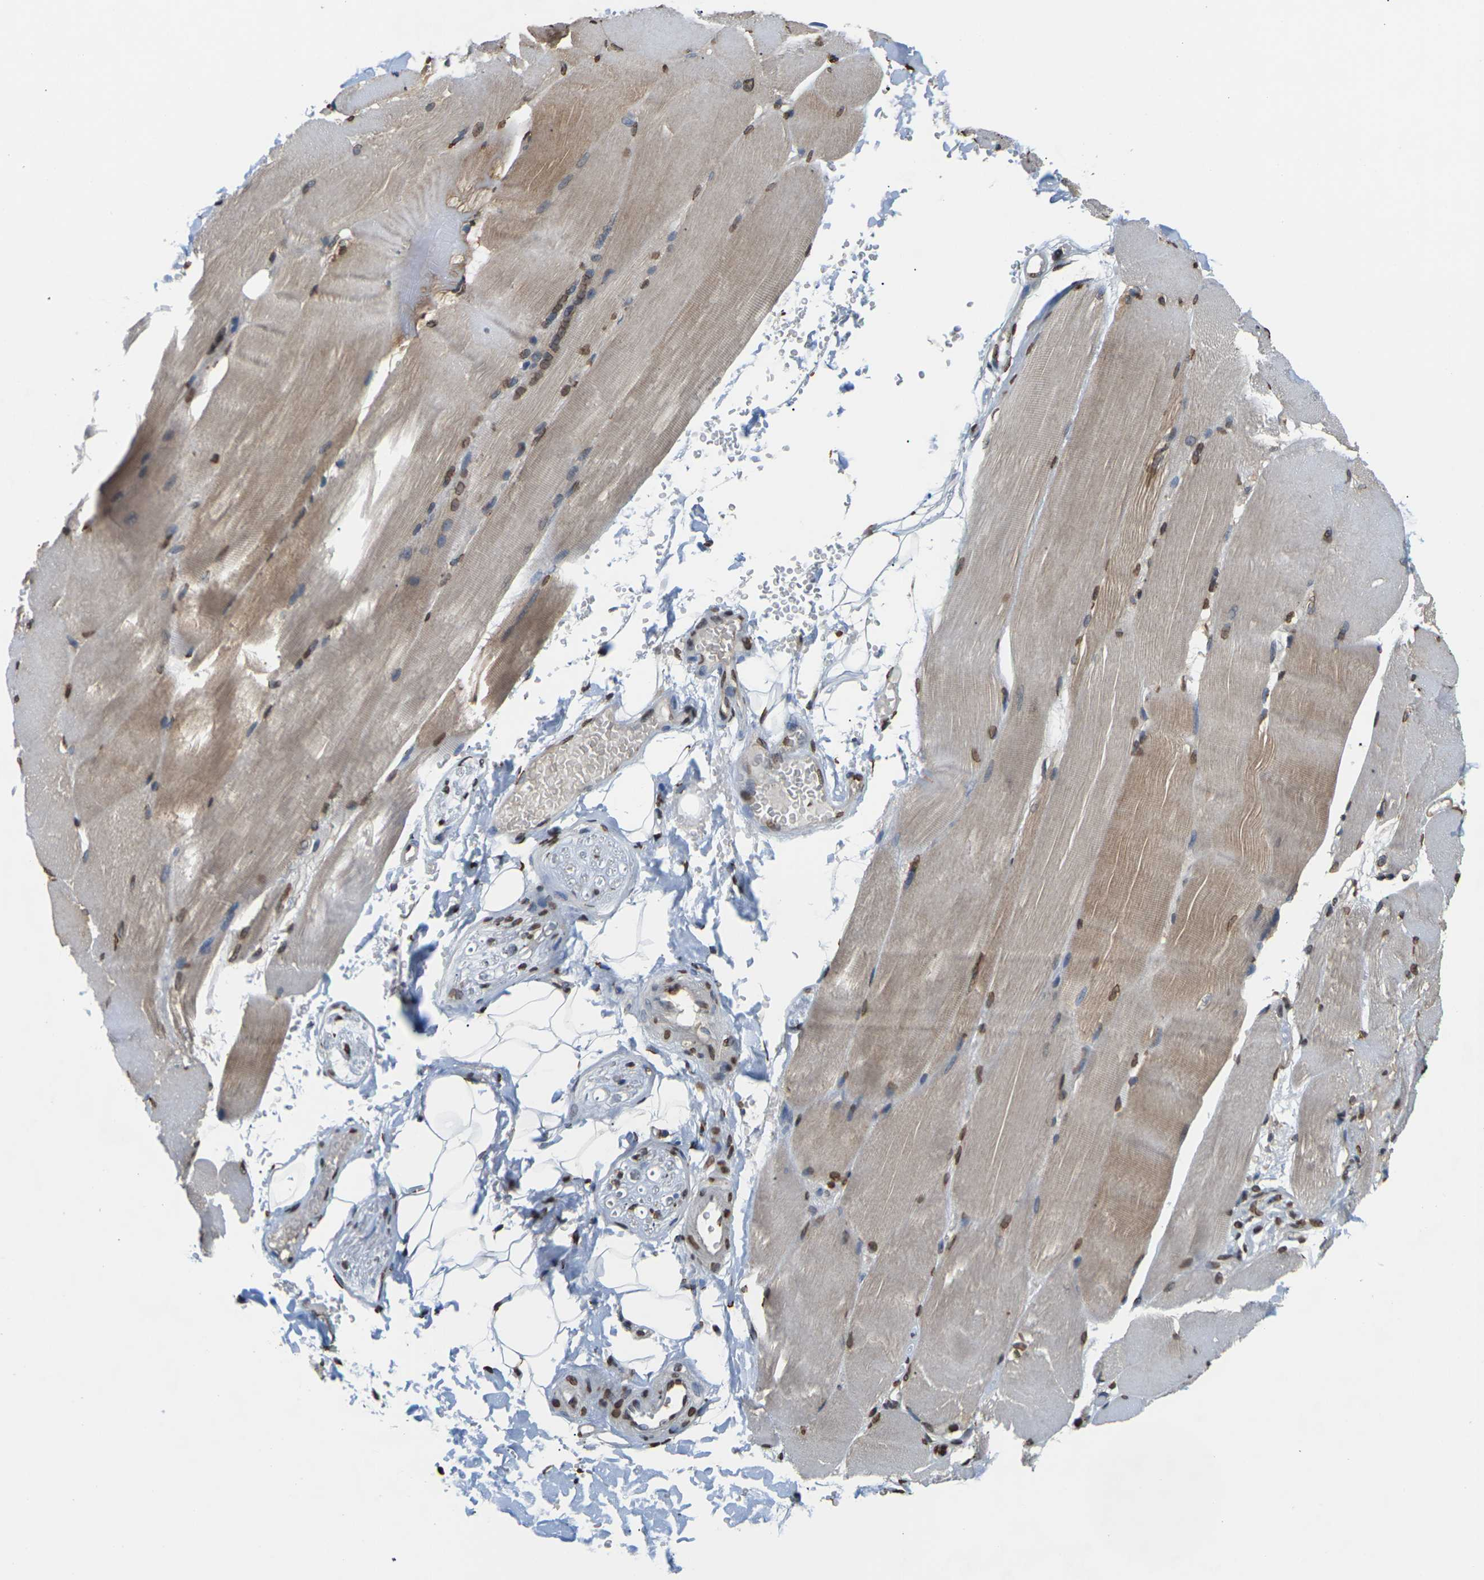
{"staining": {"intensity": "moderate", "quantity": ">75%", "location": "cytoplasmic/membranous,nuclear"}, "tissue": "skeletal muscle", "cell_type": "Myocytes", "image_type": "normal", "snomed": [{"axis": "morphology", "description": "Normal tissue, NOS"}, {"axis": "topography", "description": "Skin"}, {"axis": "topography", "description": "Skeletal muscle"}], "caption": "A histopathology image showing moderate cytoplasmic/membranous,nuclear expression in approximately >75% of myocytes in unremarkable skeletal muscle, as visualized by brown immunohistochemical staining.", "gene": "EMSY", "patient": {"sex": "male", "age": 83}}